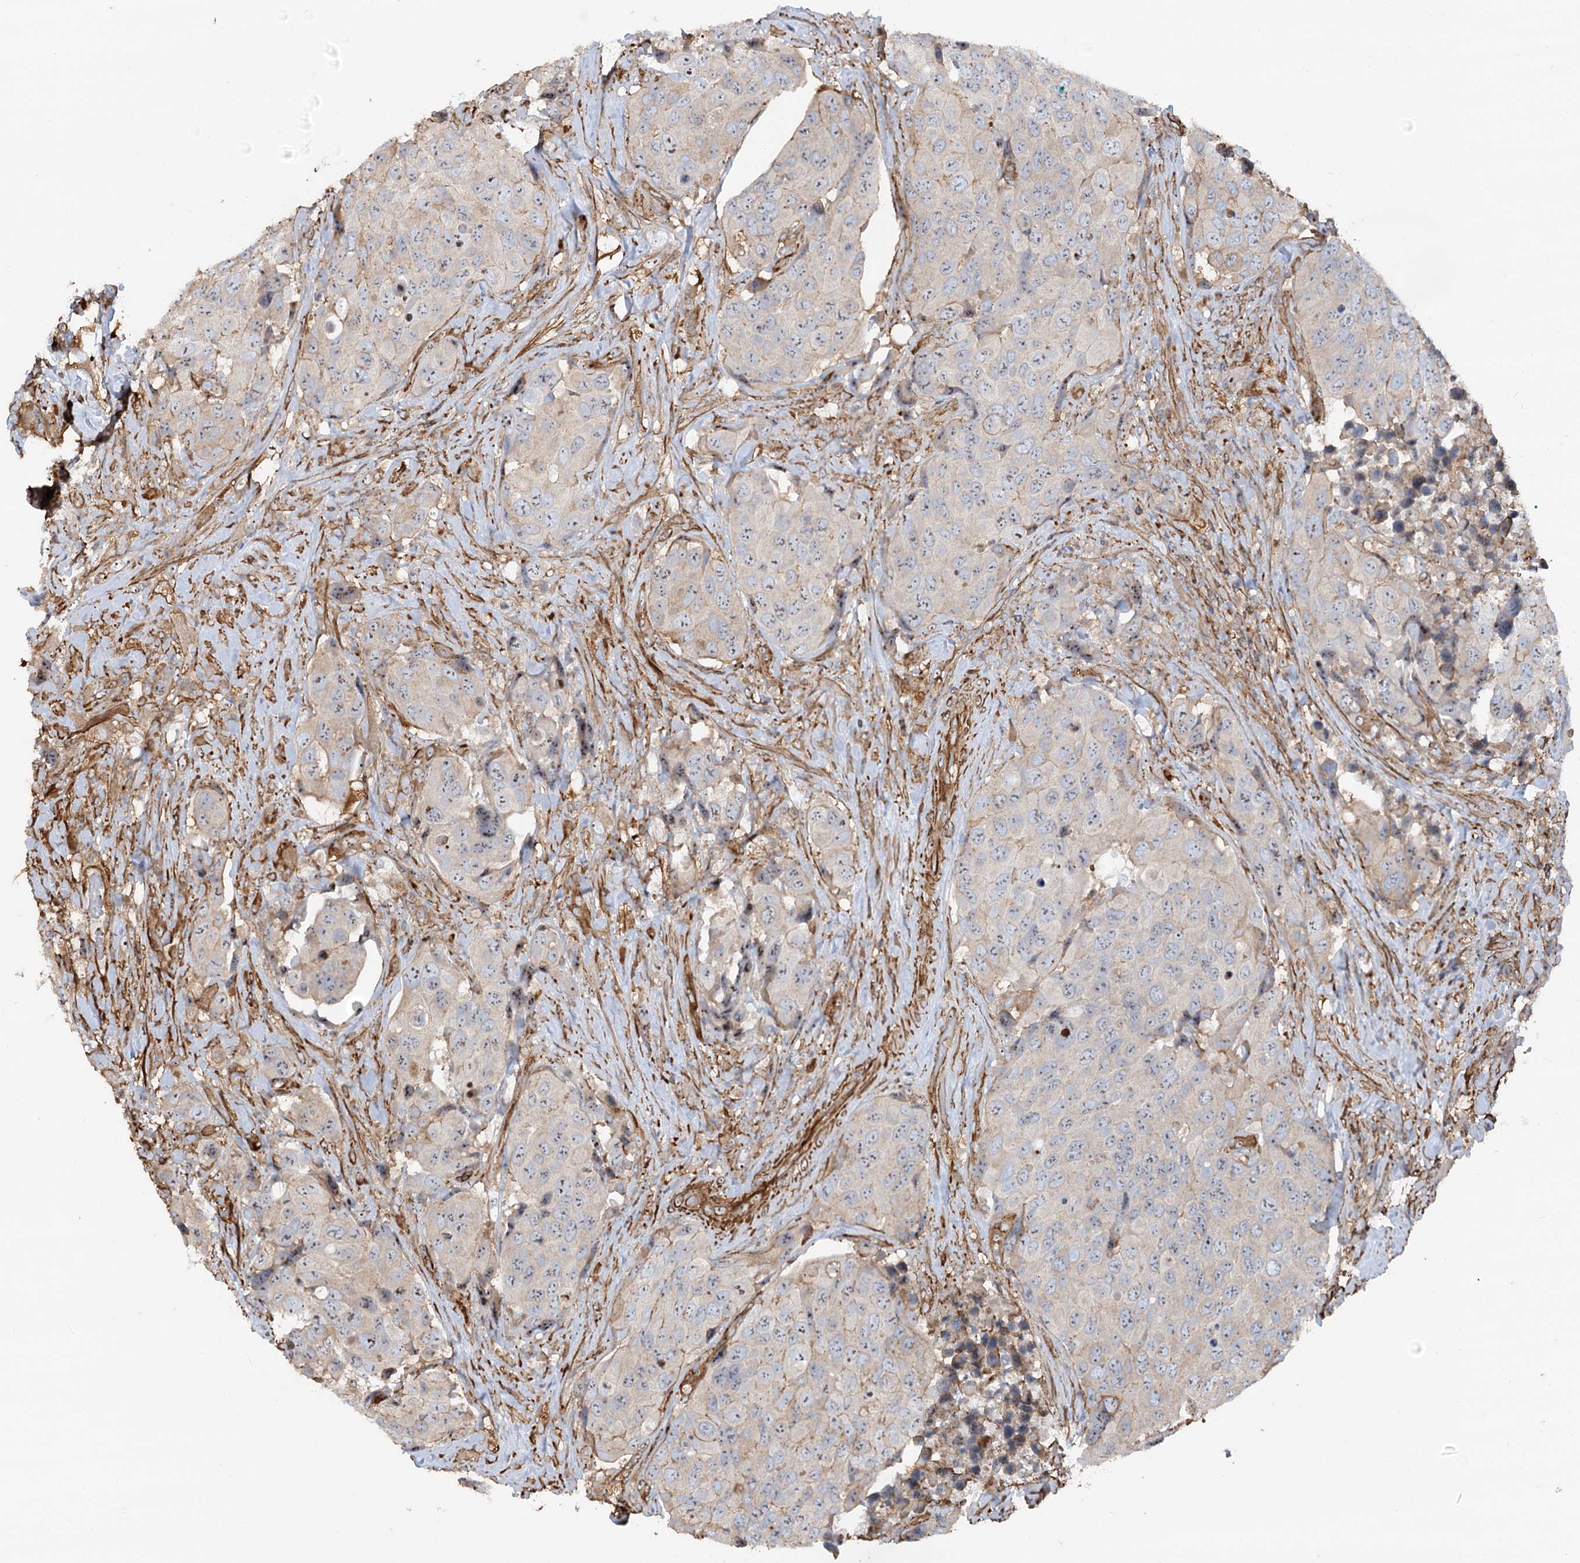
{"staining": {"intensity": "negative", "quantity": "none", "location": "none"}, "tissue": "urothelial cancer", "cell_type": "Tumor cells", "image_type": "cancer", "snomed": [{"axis": "morphology", "description": "Urothelial carcinoma, High grade"}, {"axis": "topography", "description": "Urinary bladder"}], "caption": "Immunohistochemical staining of human high-grade urothelial carcinoma demonstrates no significant staining in tumor cells.", "gene": "WDR36", "patient": {"sex": "male", "age": 74}}